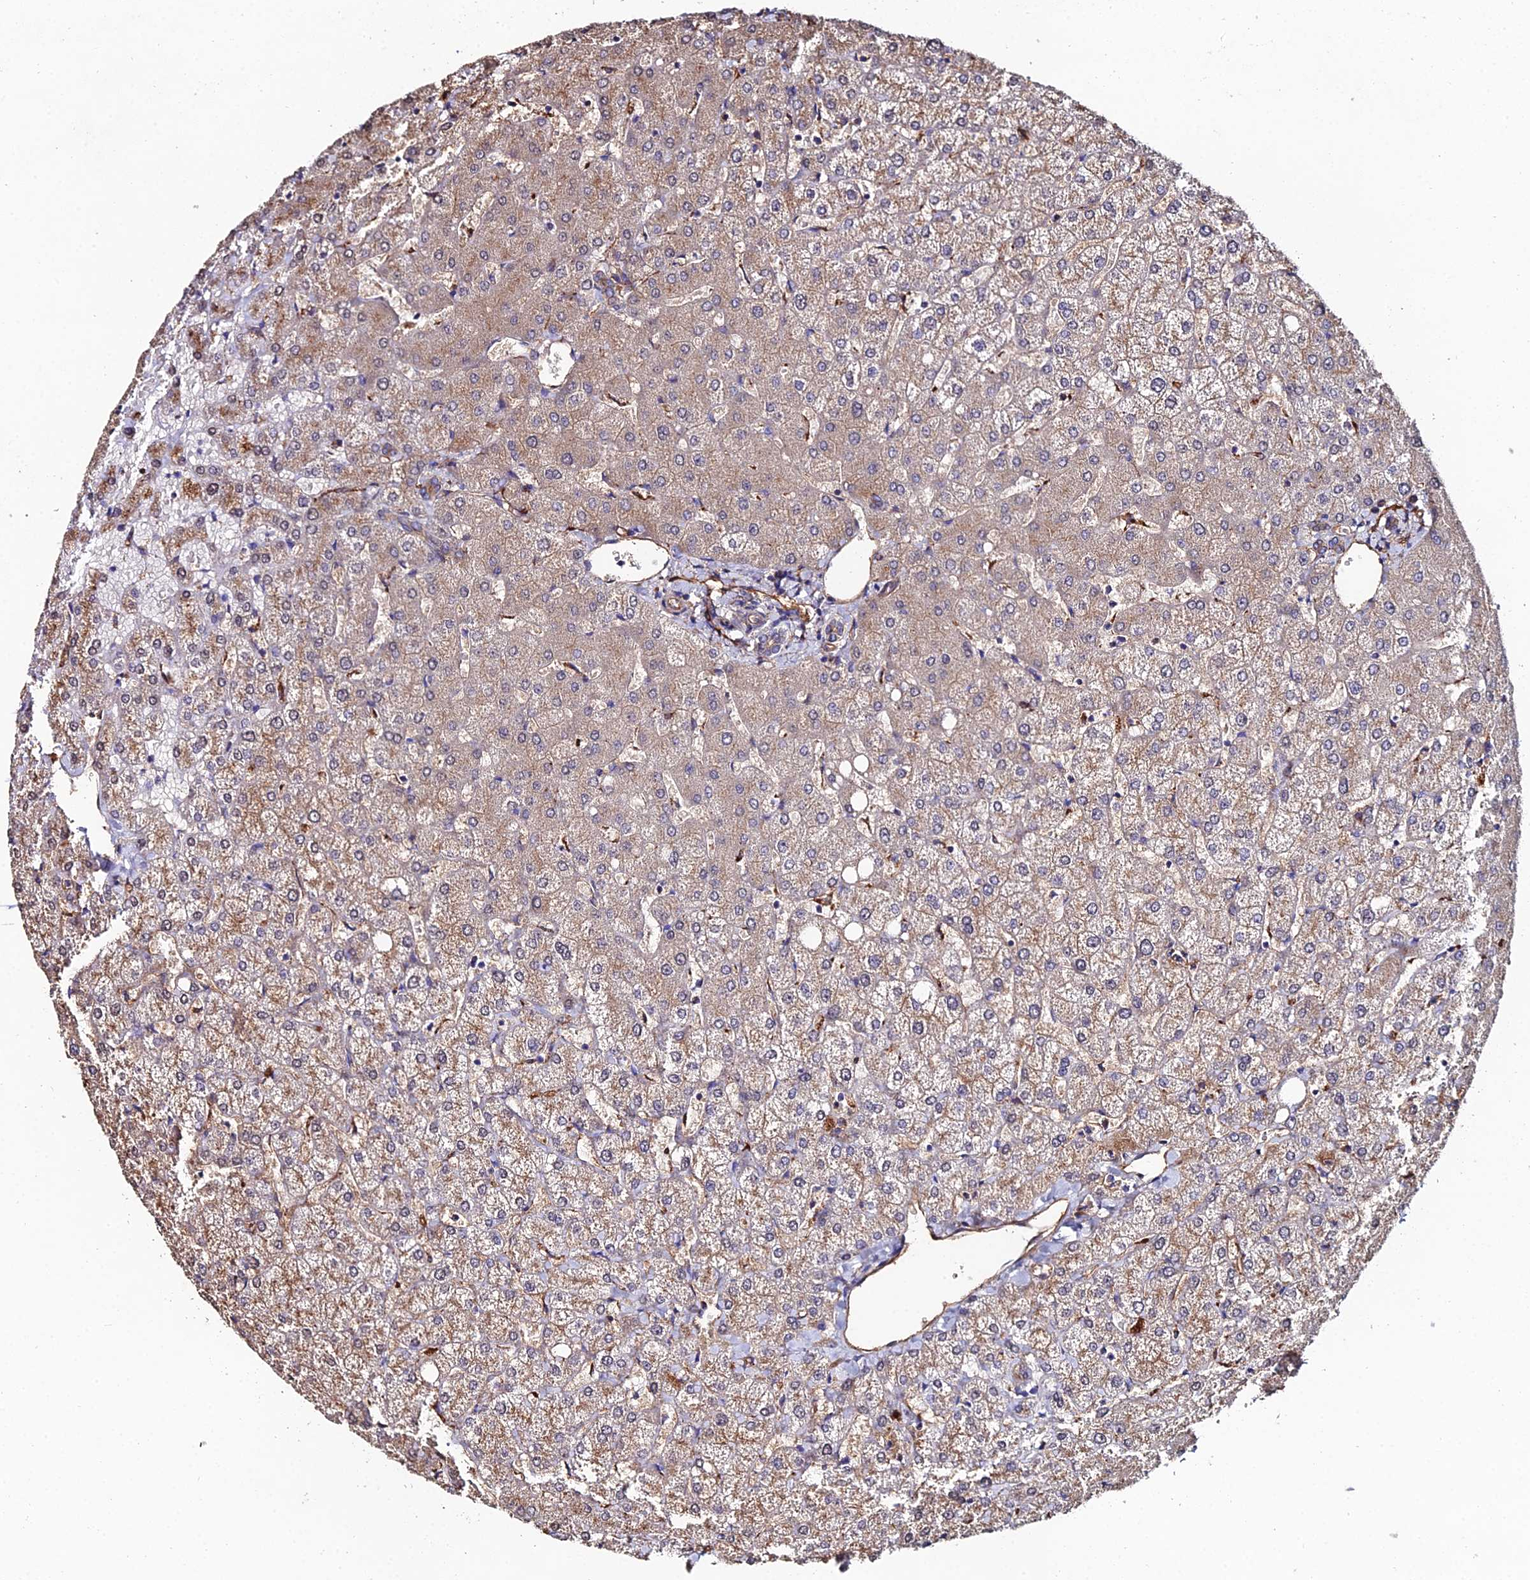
{"staining": {"intensity": "negative", "quantity": "none", "location": "none"}, "tissue": "liver", "cell_type": "Cholangiocytes", "image_type": "normal", "snomed": [{"axis": "morphology", "description": "Normal tissue, NOS"}, {"axis": "topography", "description": "Liver"}], "caption": "The histopathology image exhibits no staining of cholangiocytes in benign liver.", "gene": "C6", "patient": {"sex": "female", "age": 54}}